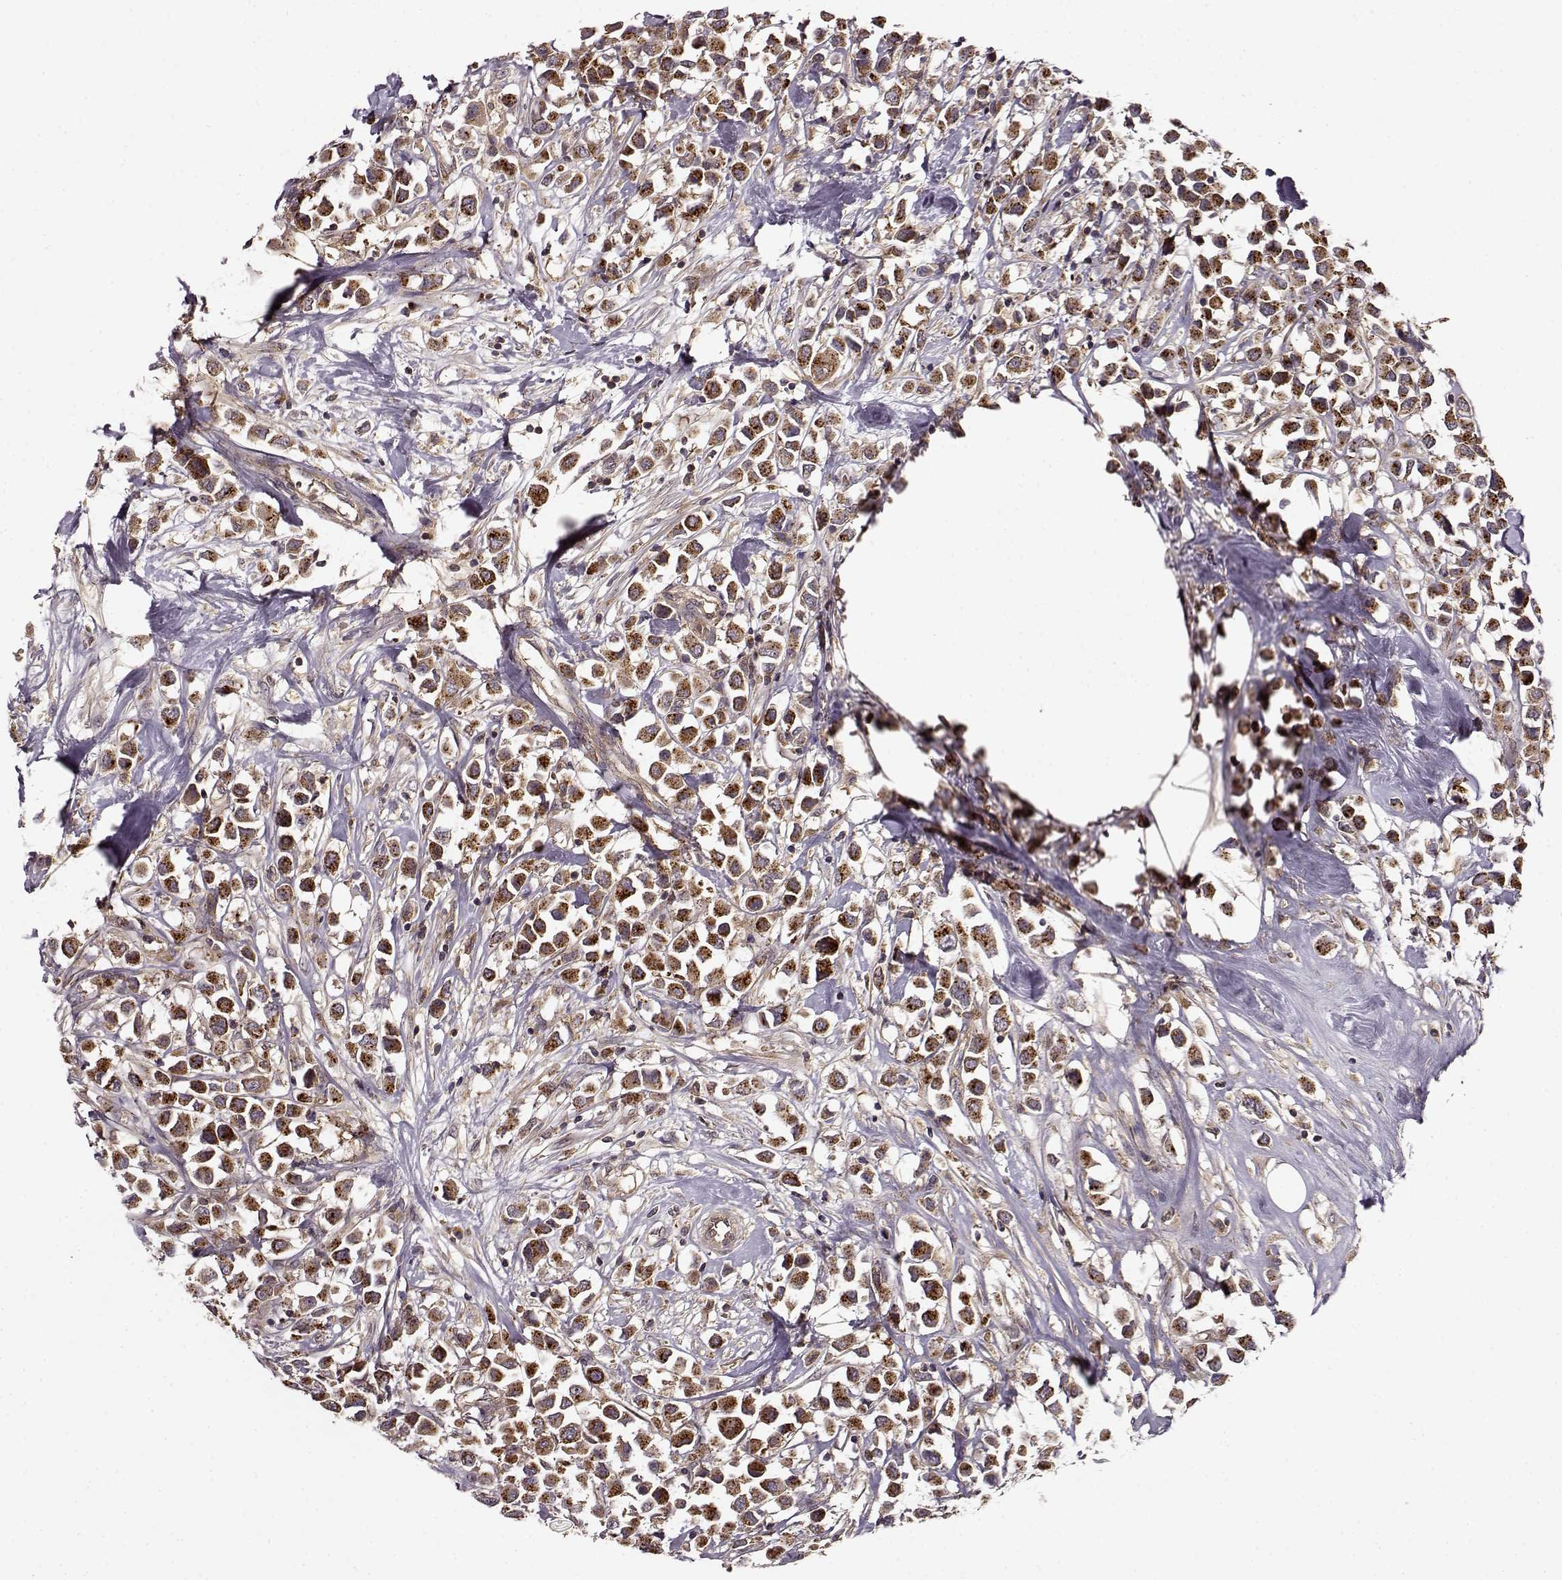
{"staining": {"intensity": "strong", "quantity": ">75%", "location": "cytoplasmic/membranous"}, "tissue": "breast cancer", "cell_type": "Tumor cells", "image_type": "cancer", "snomed": [{"axis": "morphology", "description": "Duct carcinoma"}, {"axis": "topography", "description": "Breast"}], "caption": "DAB immunohistochemical staining of human breast infiltrating ductal carcinoma demonstrates strong cytoplasmic/membranous protein staining in approximately >75% of tumor cells.", "gene": "IFRD2", "patient": {"sex": "female", "age": 61}}